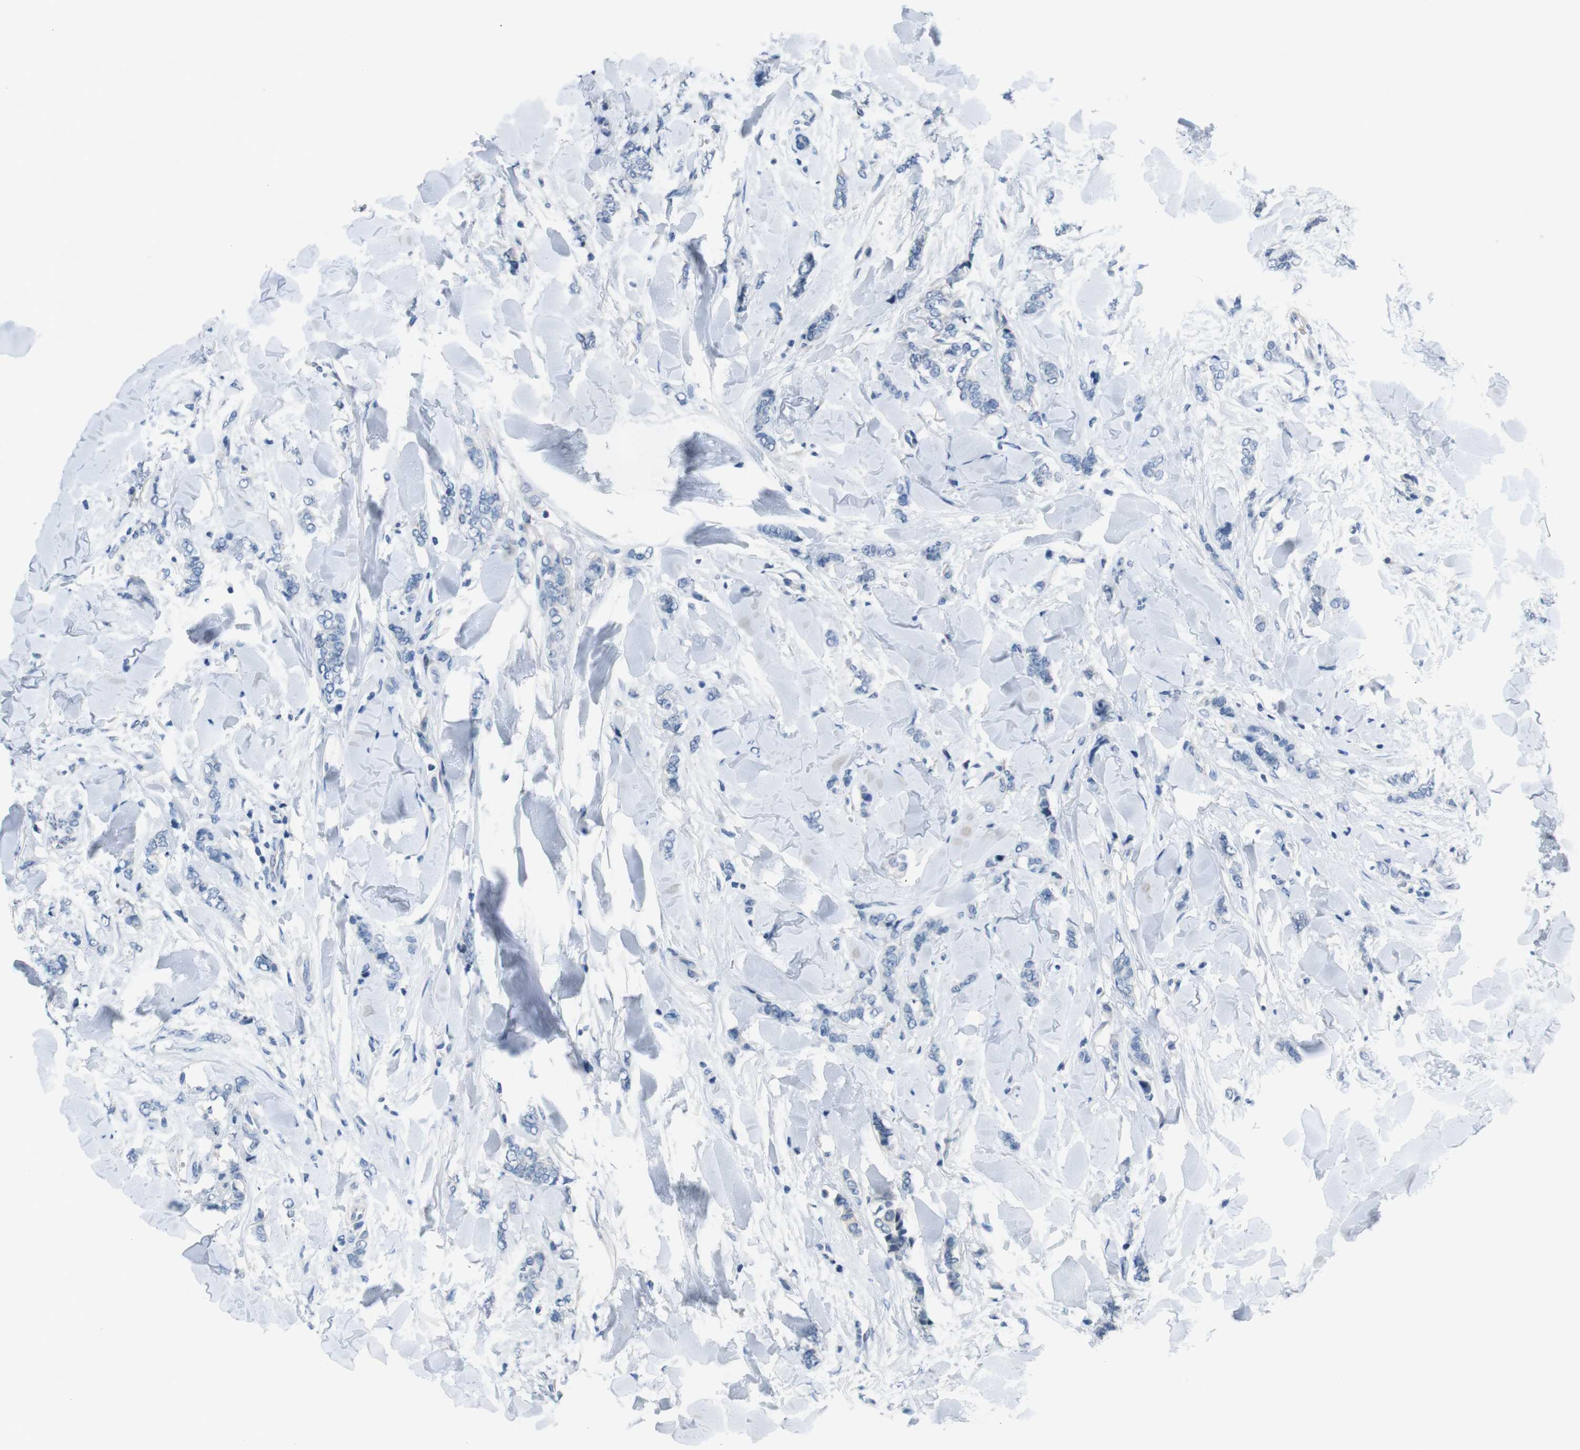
{"staining": {"intensity": "negative", "quantity": "none", "location": "none"}, "tissue": "breast cancer", "cell_type": "Tumor cells", "image_type": "cancer", "snomed": [{"axis": "morphology", "description": "Lobular carcinoma"}, {"axis": "topography", "description": "Skin"}, {"axis": "topography", "description": "Breast"}], "caption": "A photomicrograph of breast cancer stained for a protein exhibits no brown staining in tumor cells.", "gene": "HRH2", "patient": {"sex": "female", "age": 46}}